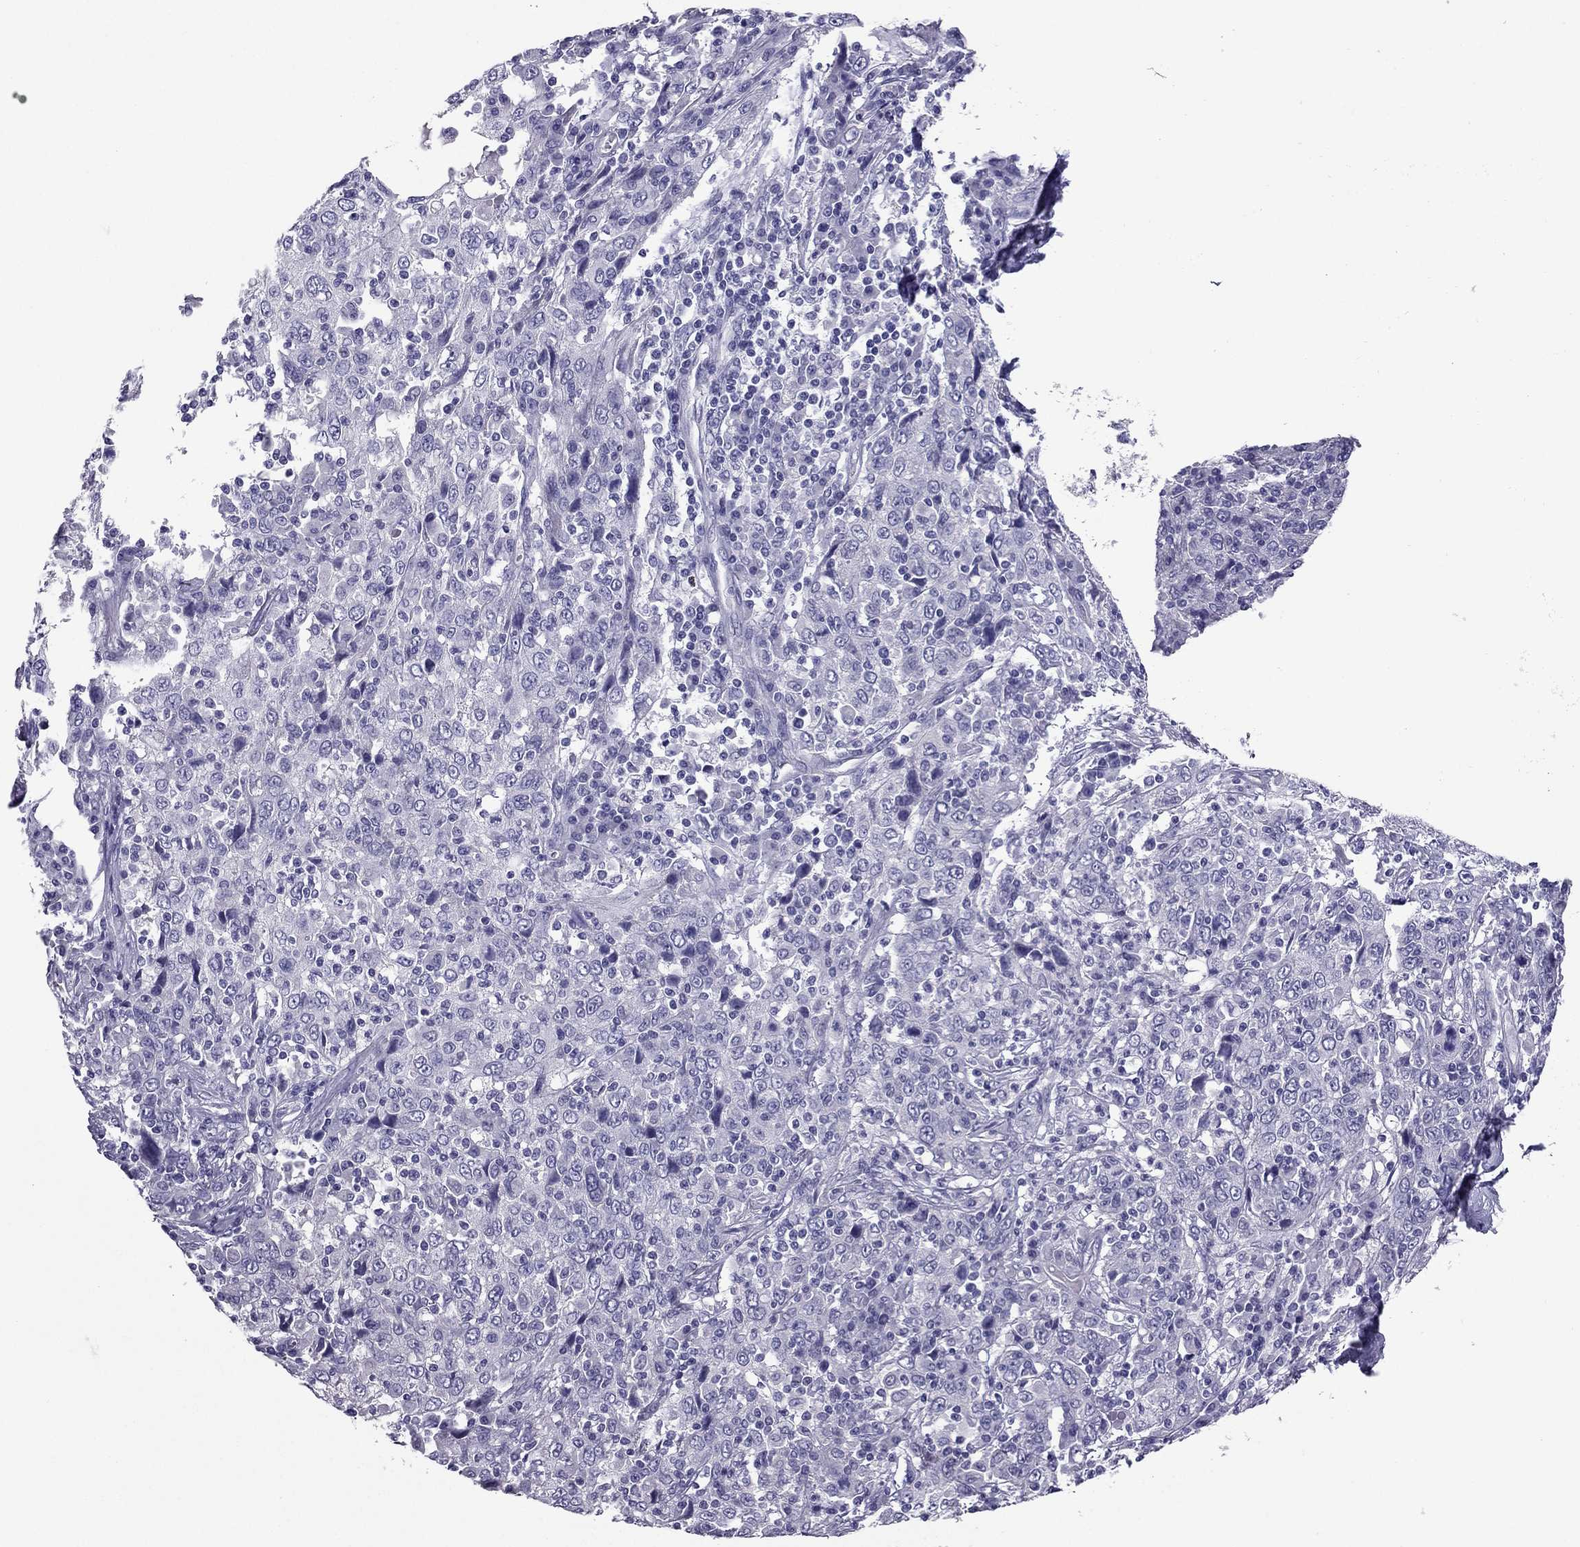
{"staining": {"intensity": "negative", "quantity": "none", "location": "none"}, "tissue": "cervical cancer", "cell_type": "Tumor cells", "image_type": "cancer", "snomed": [{"axis": "morphology", "description": "Squamous cell carcinoma, NOS"}, {"axis": "topography", "description": "Cervix"}], "caption": "Immunohistochemistry (IHC) histopathology image of neoplastic tissue: squamous cell carcinoma (cervical) stained with DAB exhibits no significant protein positivity in tumor cells.", "gene": "PDE6A", "patient": {"sex": "female", "age": 46}}